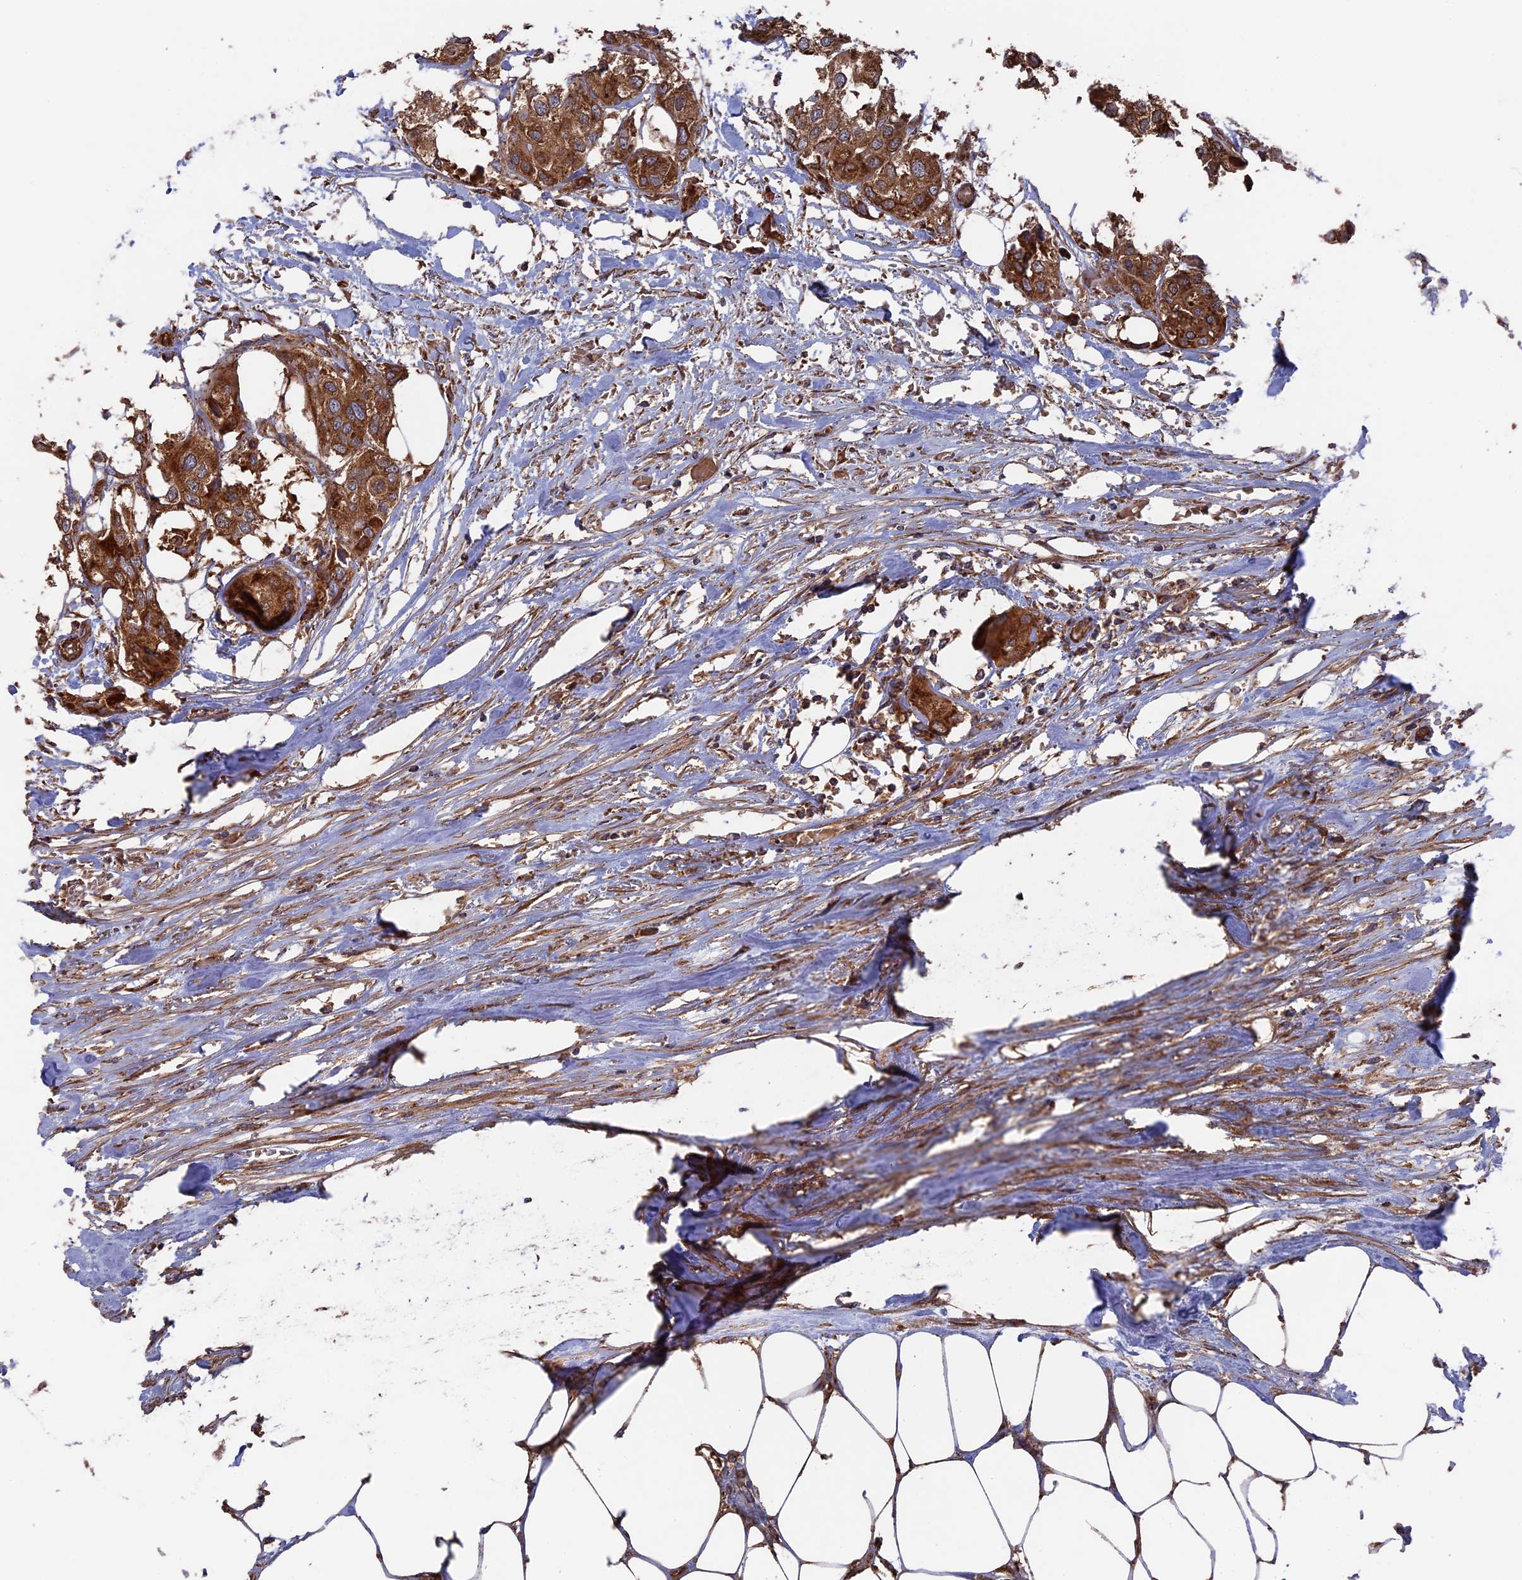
{"staining": {"intensity": "strong", "quantity": ">75%", "location": "cytoplasmic/membranous"}, "tissue": "urothelial cancer", "cell_type": "Tumor cells", "image_type": "cancer", "snomed": [{"axis": "morphology", "description": "Urothelial carcinoma, High grade"}, {"axis": "topography", "description": "Urinary bladder"}], "caption": "Urothelial carcinoma (high-grade) was stained to show a protein in brown. There is high levels of strong cytoplasmic/membranous expression in approximately >75% of tumor cells. Using DAB (brown) and hematoxylin (blue) stains, captured at high magnification using brightfield microscopy.", "gene": "TELO2", "patient": {"sex": "male", "age": 64}}